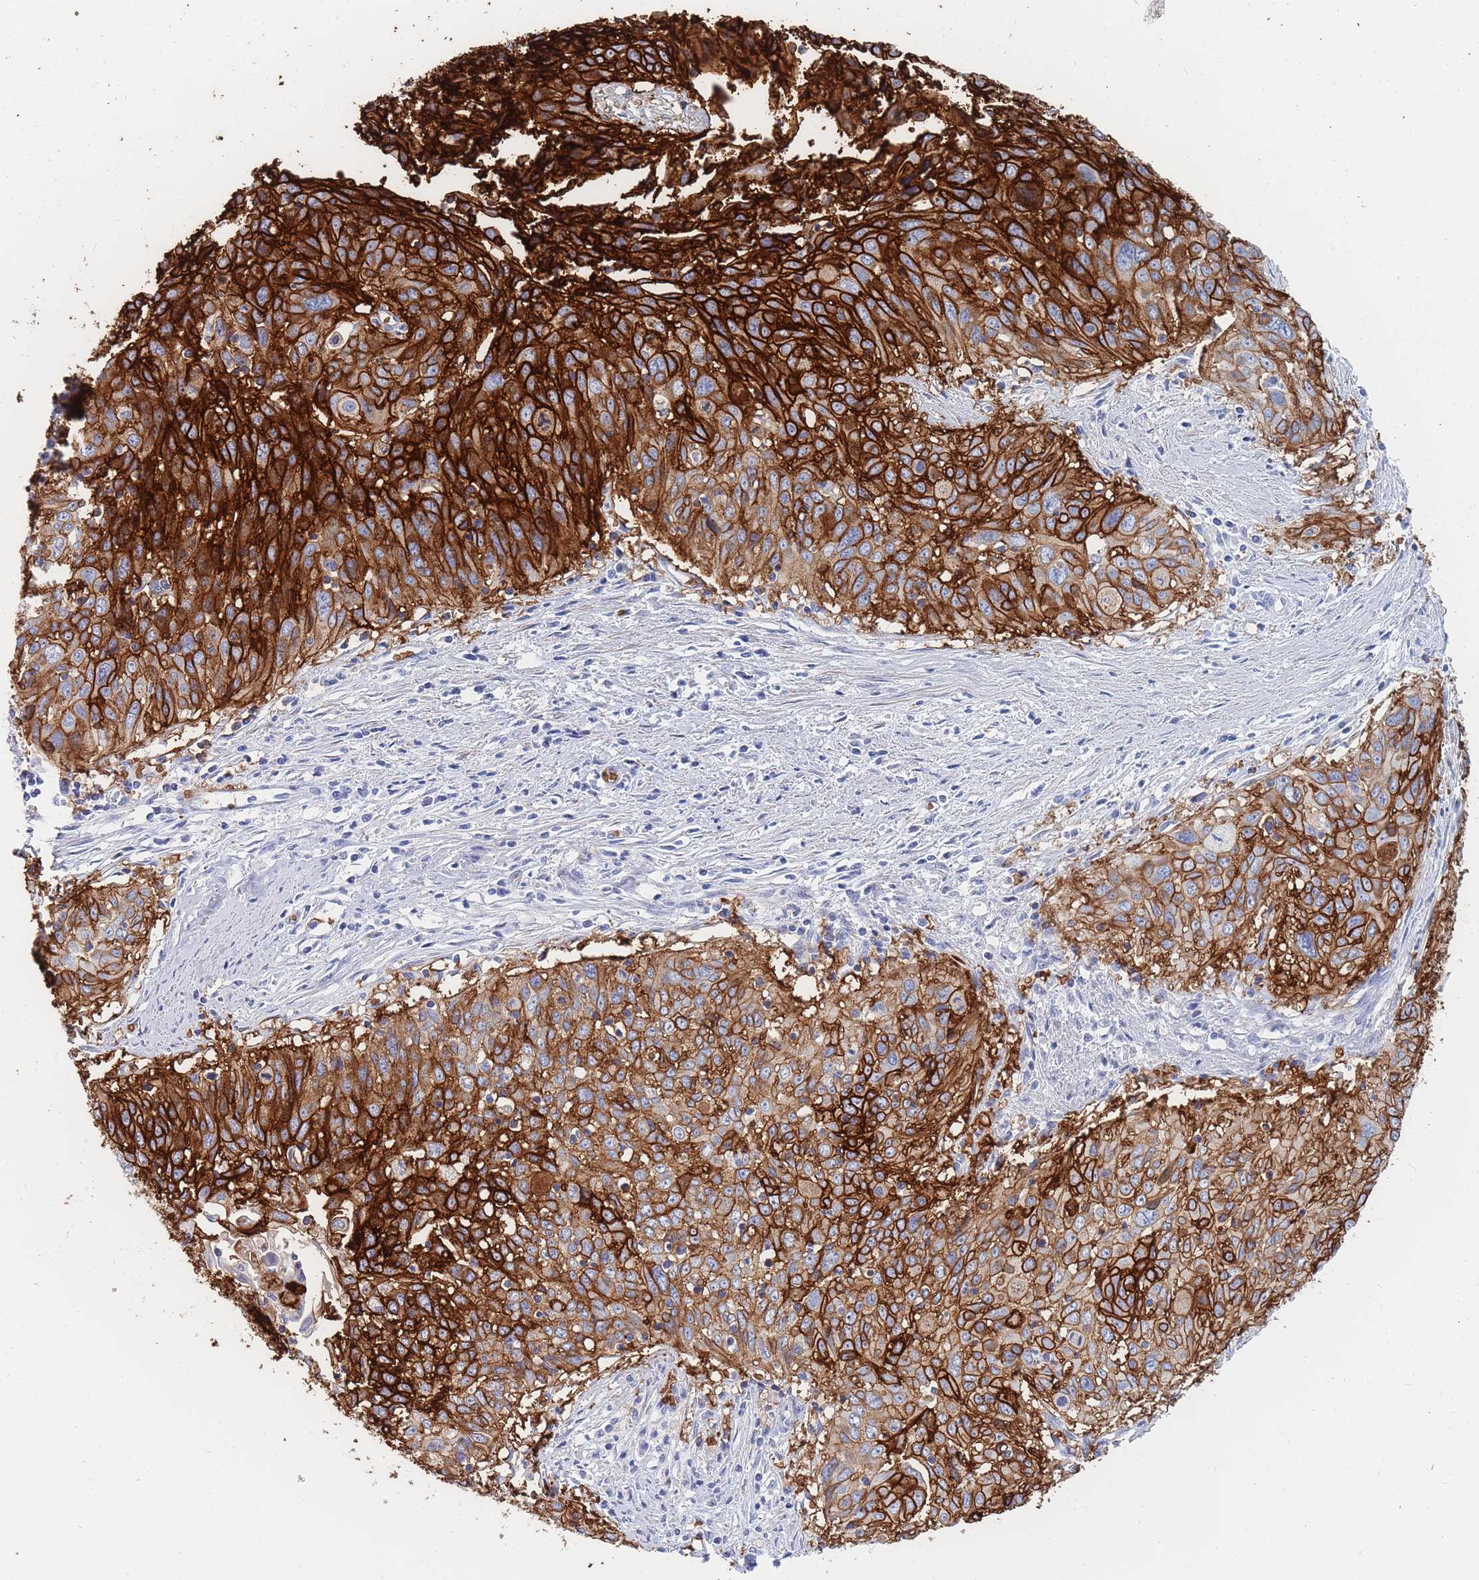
{"staining": {"intensity": "strong", "quantity": ">75%", "location": "cytoplasmic/membranous"}, "tissue": "cervical cancer", "cell_type": "Tumor cells", "image_type": "cancer", "snomed": [{"axis": "morphology", "description": "Squamous cell carcinoma, NOS"}, {"axis": "topography", "description": "Cervix"}], "caption": "A high-resolution histopathology image shows IHC staining of cervical cancer, which reveals strong cytoplasmic/membranous positivity in about >75% of tumor cells.", "gene": "SLC2A1", "patient": {"sex": "female", "age": 55}}